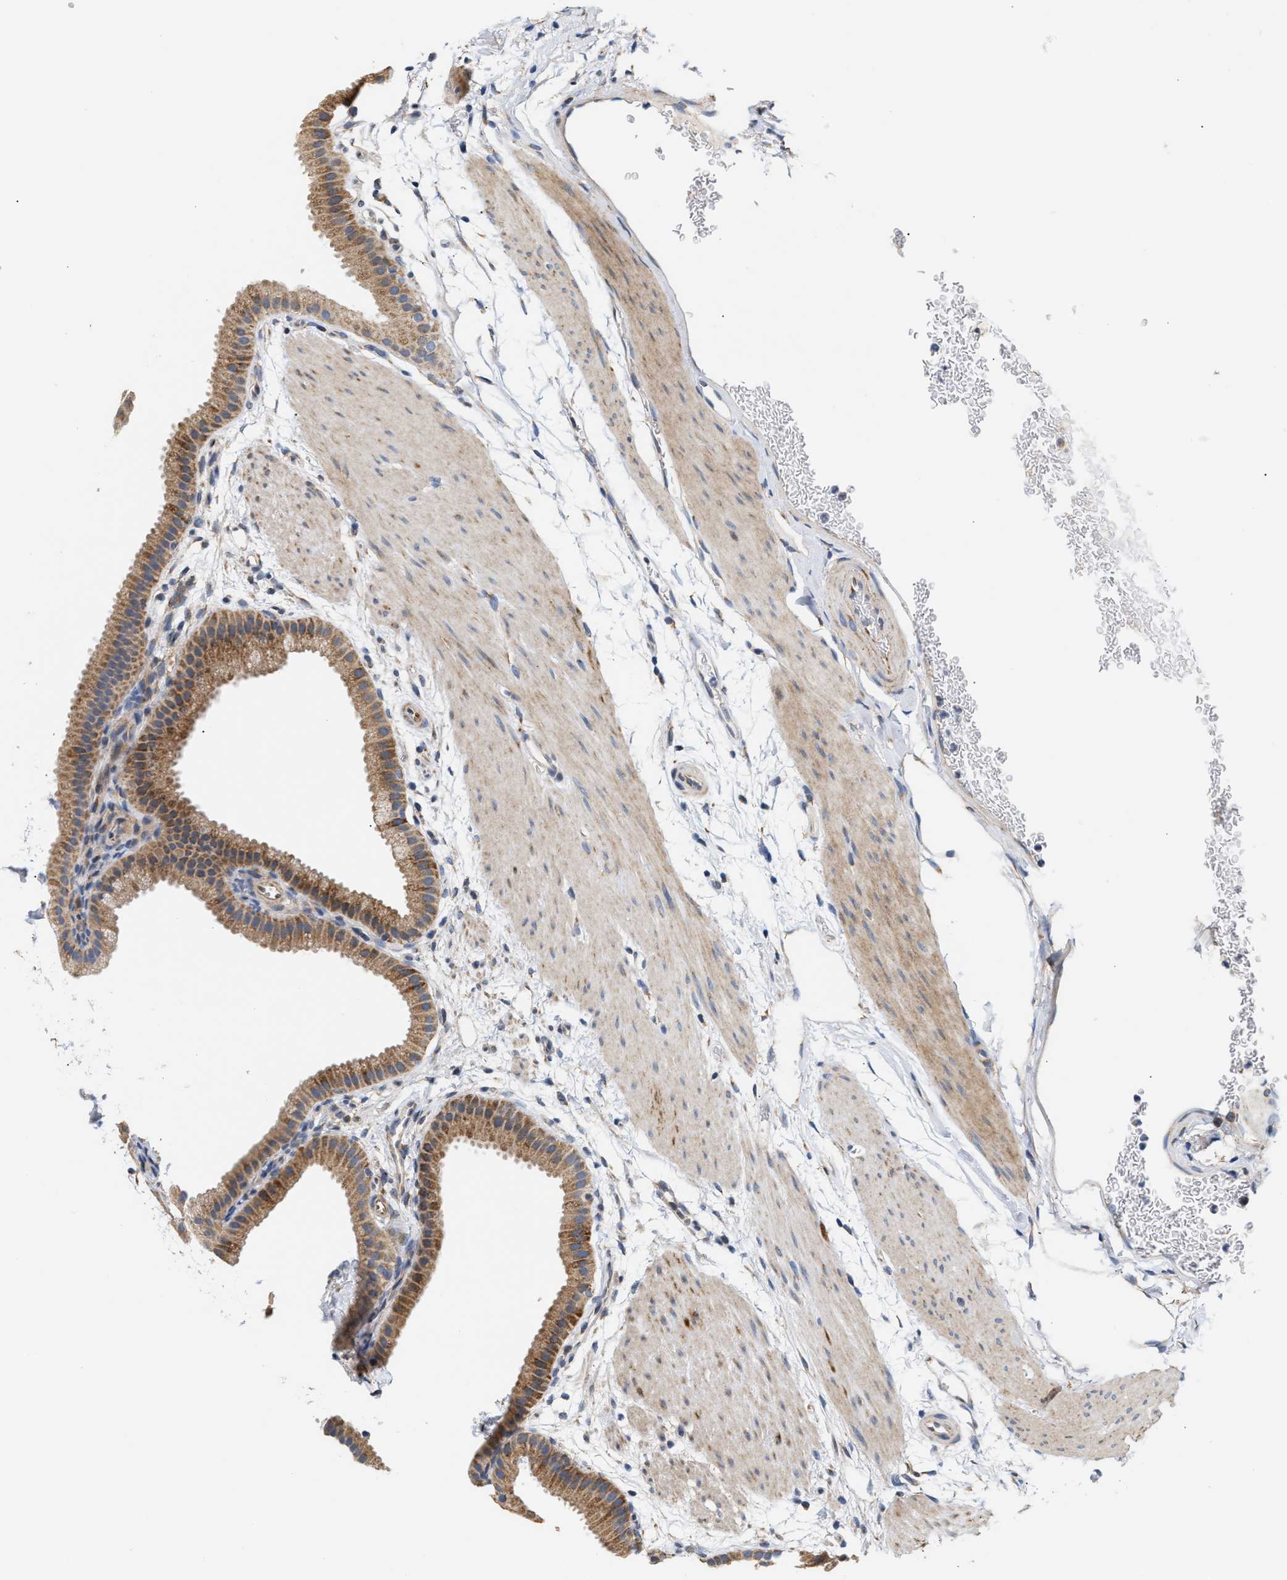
{"staining": {"intensity": "moderate", "quantity": ">75%", "location": "cytoplasmic/membranous"}, "tissue": "gallbladder", "cell_type": "Glandular cells", "image_type": "normal", "snomed": [{"axis": "morphology", "description": "Normal tissue, NOS"}, {"axis": "topography", "description": "Gallbladder"}], "caption": "Protein staining of normal gallbladder demonstrates moderate cytoplasmic/membranous staining in about >75% of glandular cells. (DAB (3,3'-diaminobenzidine) IHC with brightfield microscopy, high magnification).", "gene": "TMEM168", "patient": {"sex": "female", "age": 64}}